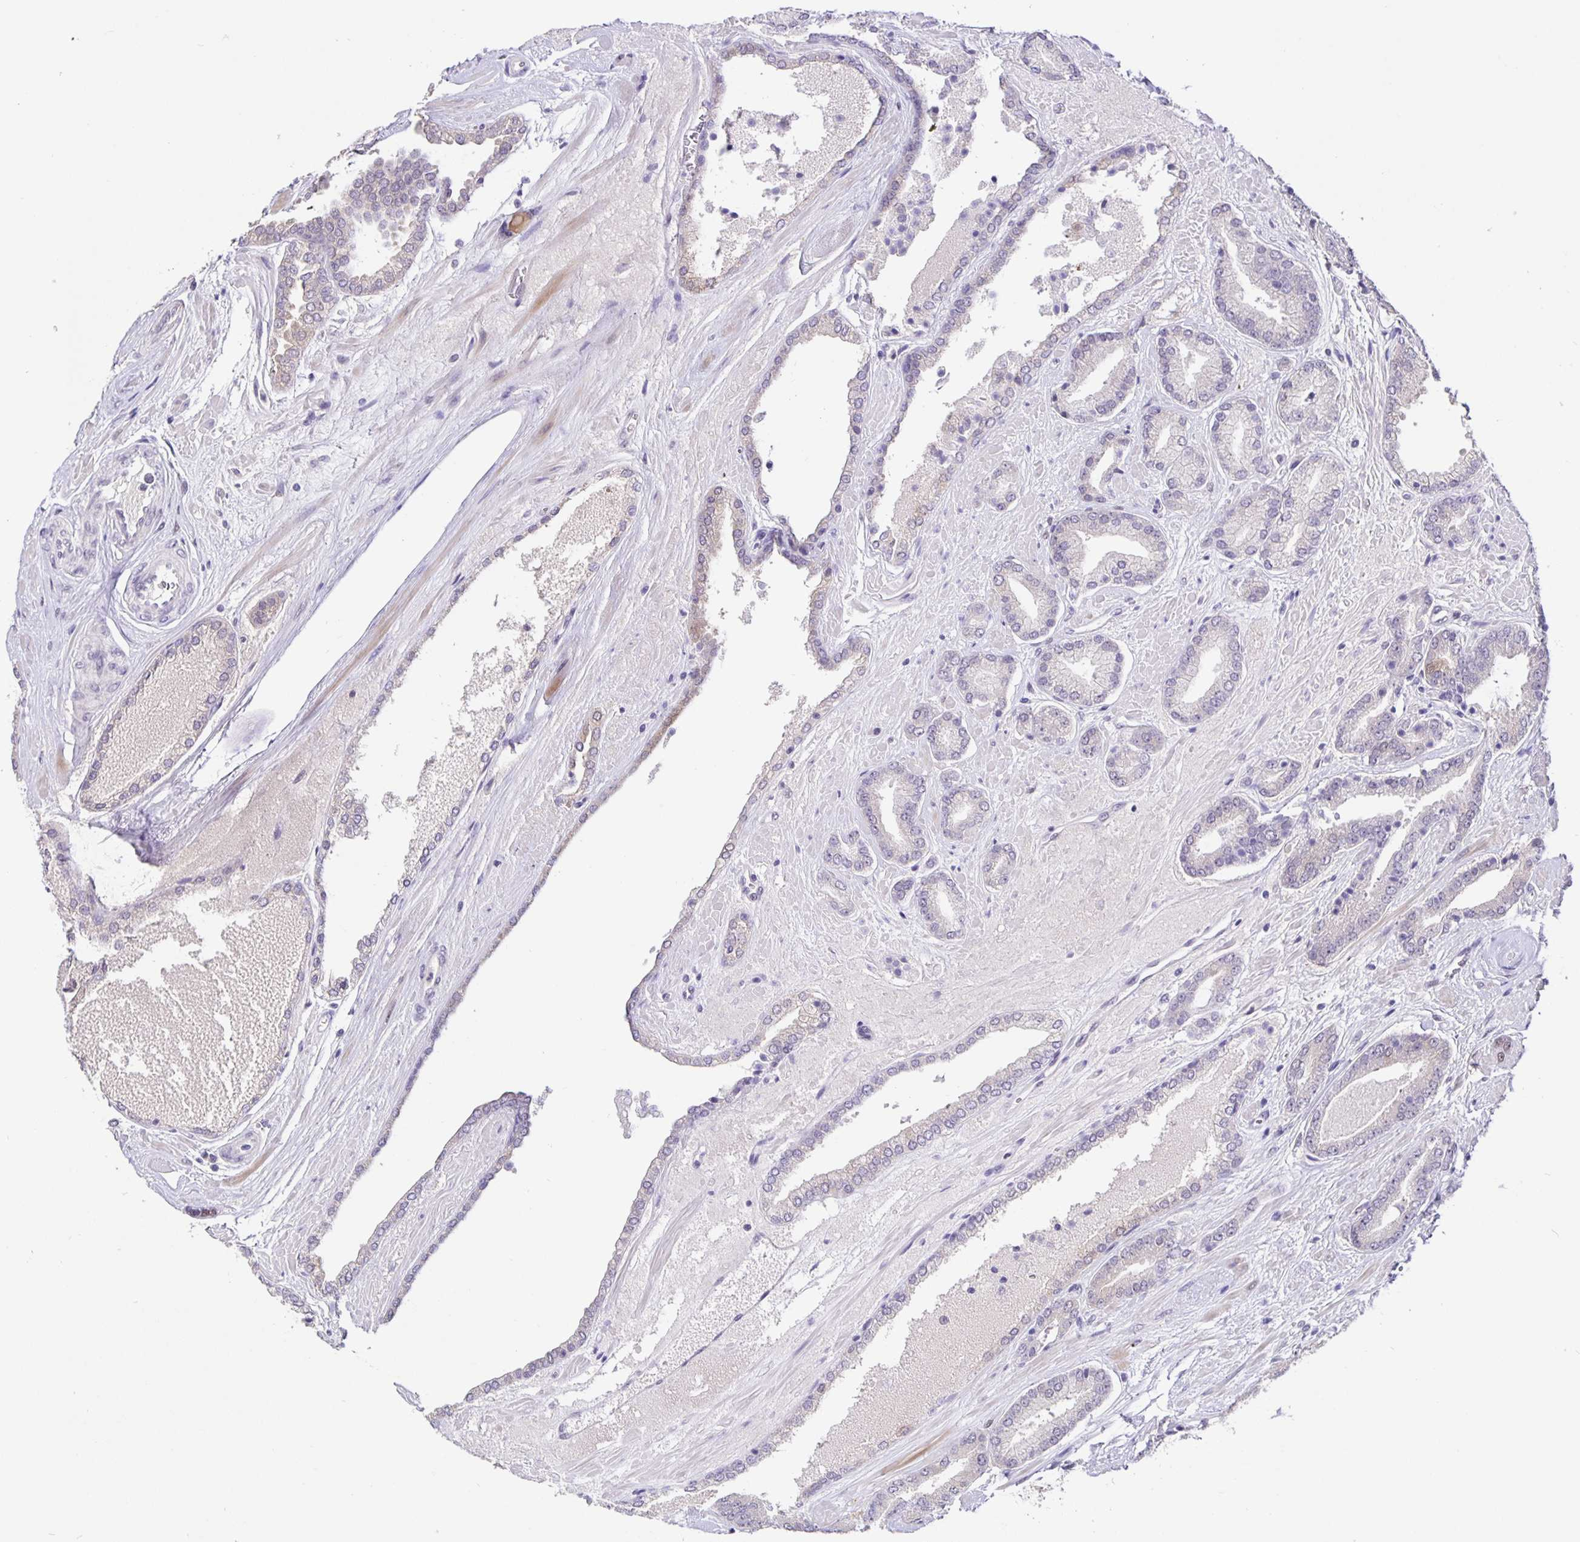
{"staining": {"intensity": "negative", "quantity": "none", "location": "none"}, "tissue": "prostate cancer", "cell_type": "Tumor cells", "image_type": "cancer", "snomed": [{"axis": "morphology", "description": "Adenocarcinoma, High grade"}, {"axis": "topography", "description": "Prostate"}], "caption": "This is a micrograph of immunohistochemistry staining of prostate cancer (high-grade adenocarcinoma), which shows no expression in tumor cells.", "gene": "FOSL2", "patient": {"sex": "male", "age": 56}}